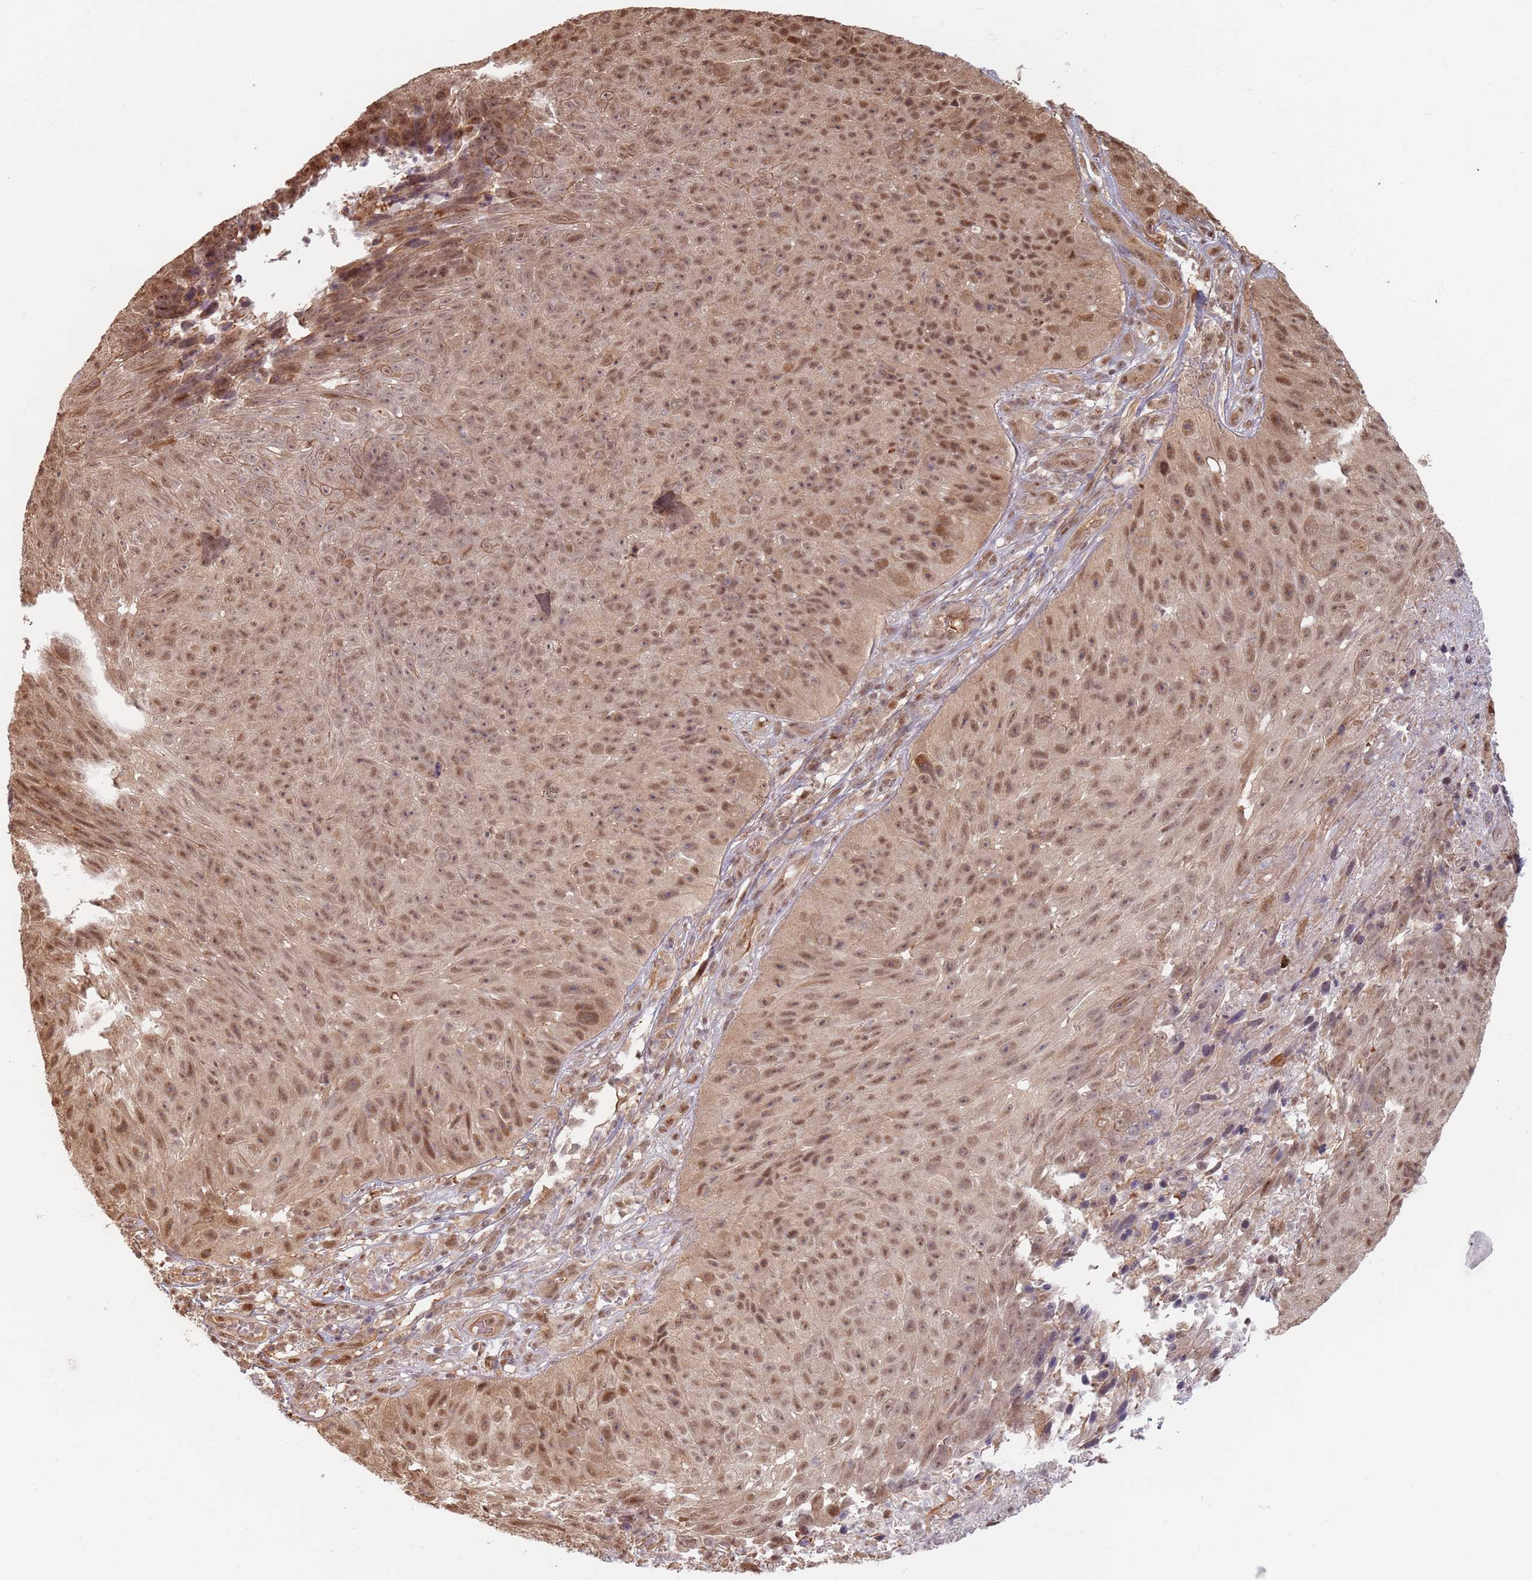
{"staining": {"intensity": "moderate", "quantity": ">75%", "location": "nuclear"}, "tissue": "skin cancer", "cell_type": "Tumor cells", "image_type": "cancer", "snomed": [{"axis": "morphology", "description": "Squamous cell carcinoma, NOS"}, {"axis": "topography", "description": "Skin"}], "caption": "Immunohistochemical staining of skin squamous cell carcinoma shows moderate nuclear protein expression in about >75% of tumor cells.", "gene": "PLSCR5", "patient": {"sex": "female", "age": 87}}